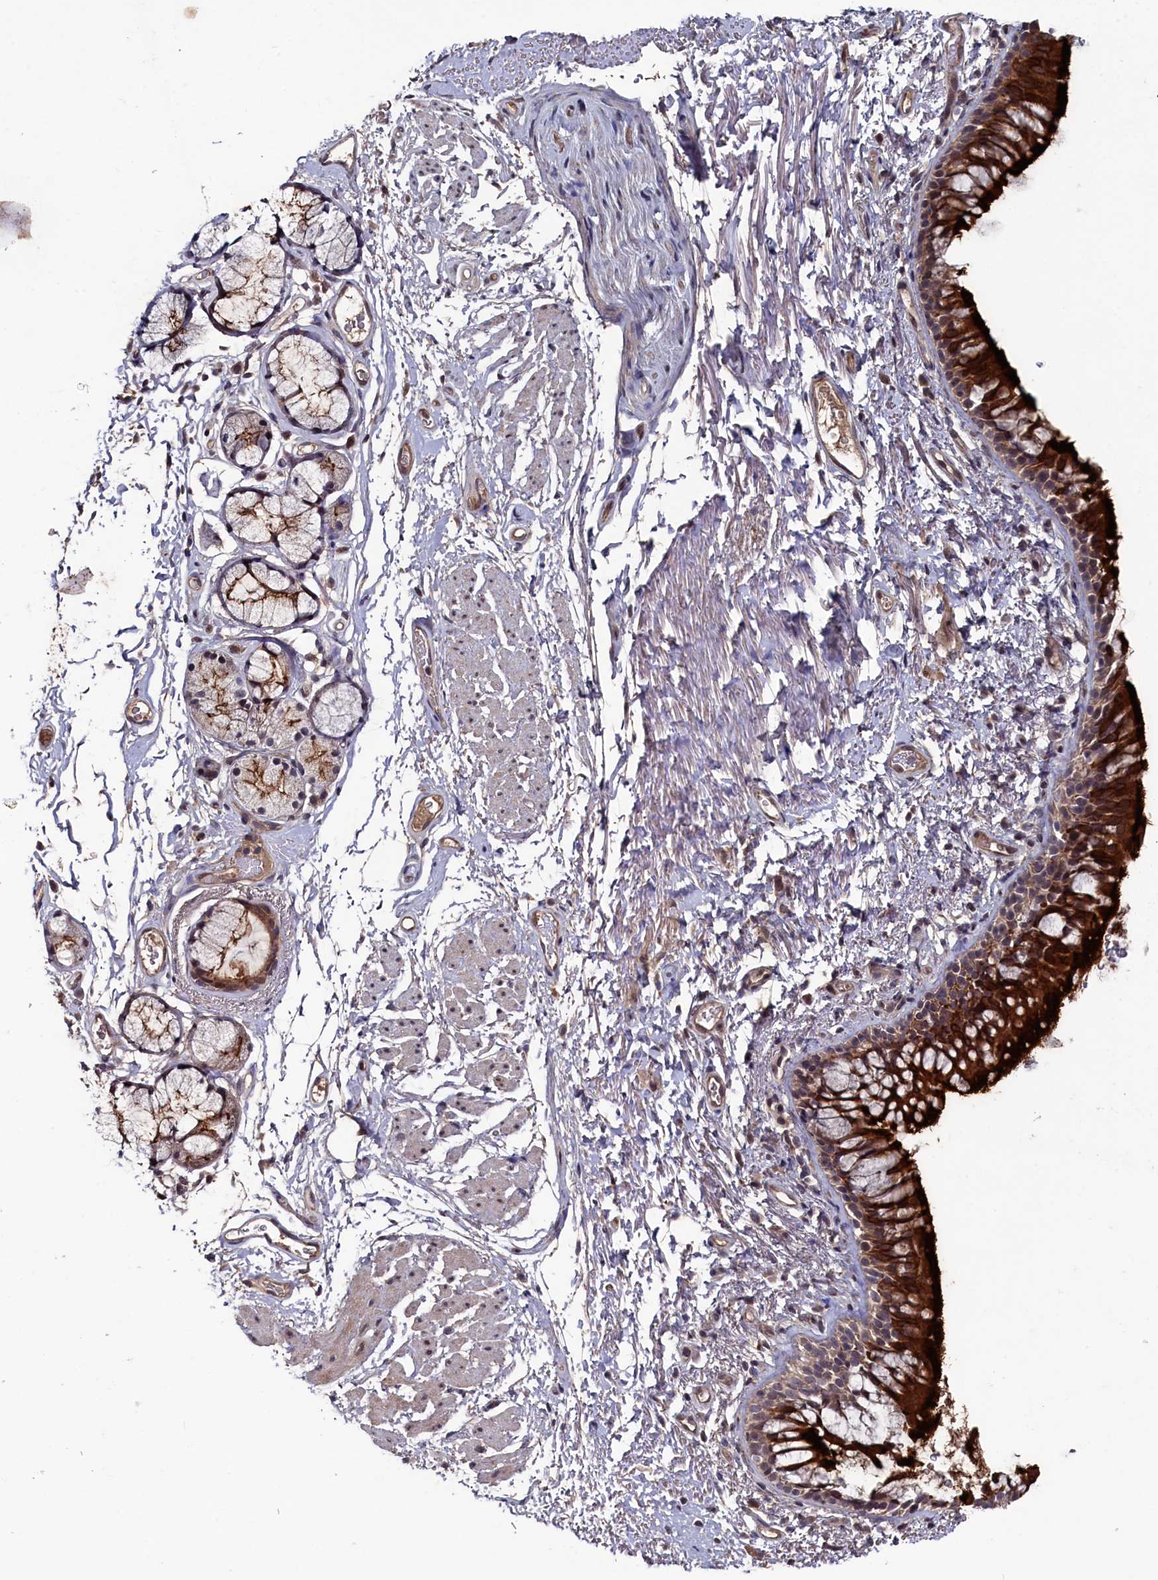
{"staining": {"intensity": "strong", "quantity": "25%-75%", "location": "cytoplasmic/membranous"}, "tissue": "bronchus", "cell_type": "Respiratory epithelial cells", "image_type": "normal", "snomed": [{"axis": "morphology", "description": "Normal tissue, NOS"}, {"axis": "topography", "description": "Cartilage tissue"}, {"axis": "topography", "description": "Bronchus"}], "caption": "DAB immunohistochemical staining of benign bronchus shows strong cytoplasmic/membranous protein positivity in about 25%-75% of respiratory epithelial cells.", "gene": "TMC5", "patient": {"sex": "female", "age": 73}}